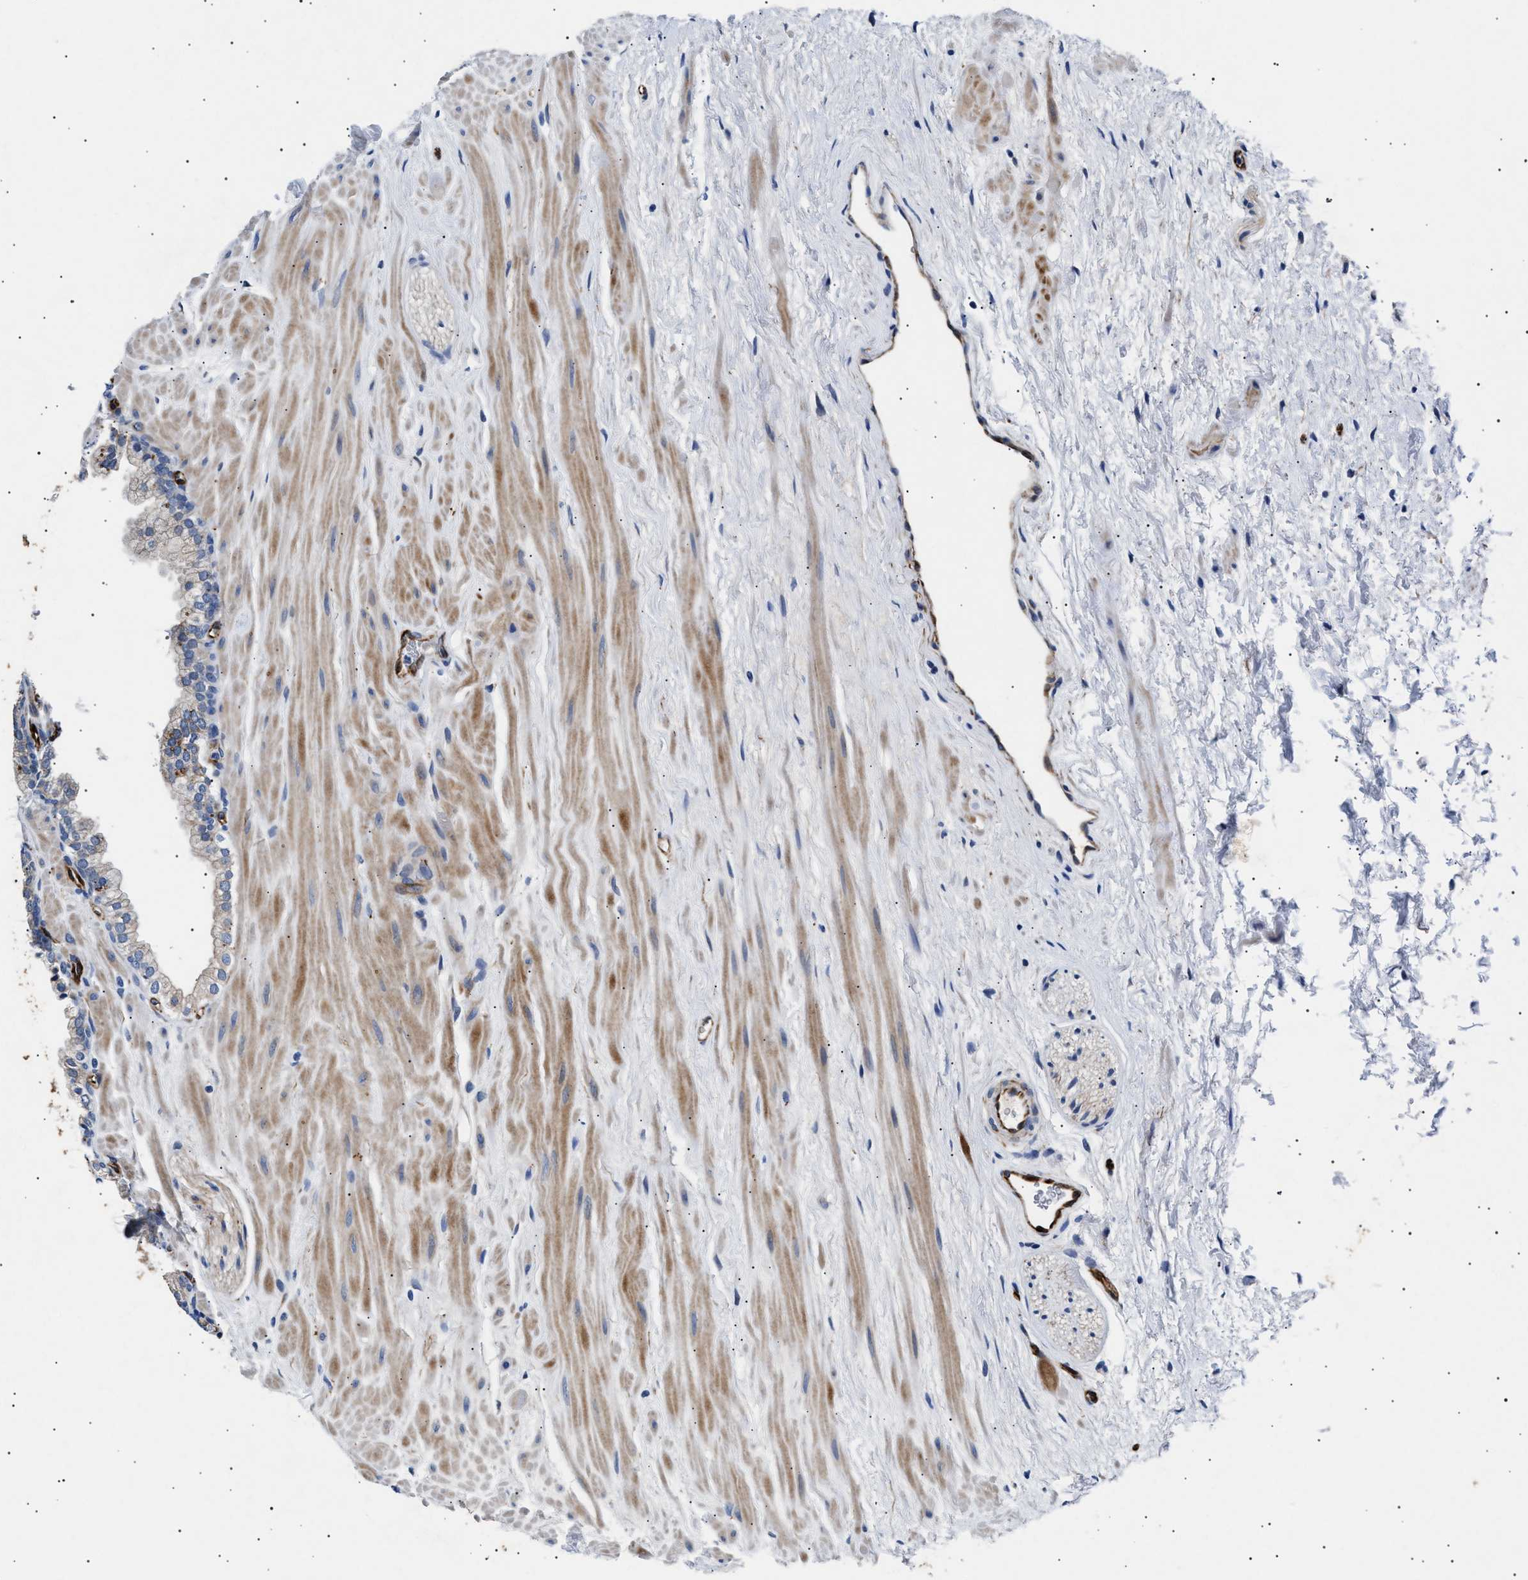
{"staining": {"intensity": "moderate", "quantity": "<25%", "location": "cytoplasmic/membranous"}, "tissue": "prostate", "cell_type": "Glandular cells", "image_type": "normal", "snomed": [{"axis": "morphology", "description": "Normal tissue, NOS"}, {"axis": "morphology", "description": "Urothelial carcinoma, Low grade"}, {"axis": "topography", "description": "Urinary bladder"}, {"axis": "topography", "description": "Prostate"}], "caption": "A histopathology image of prostate stained for a protein demonstrates moderate cytoplasmic/membranous brown staining in glandular cells. (DAB IHC, brown staining for protein, blue staining for nuclei).", "gene": "OLFML2A", "patient": {"sex": "male", "age": 60}}